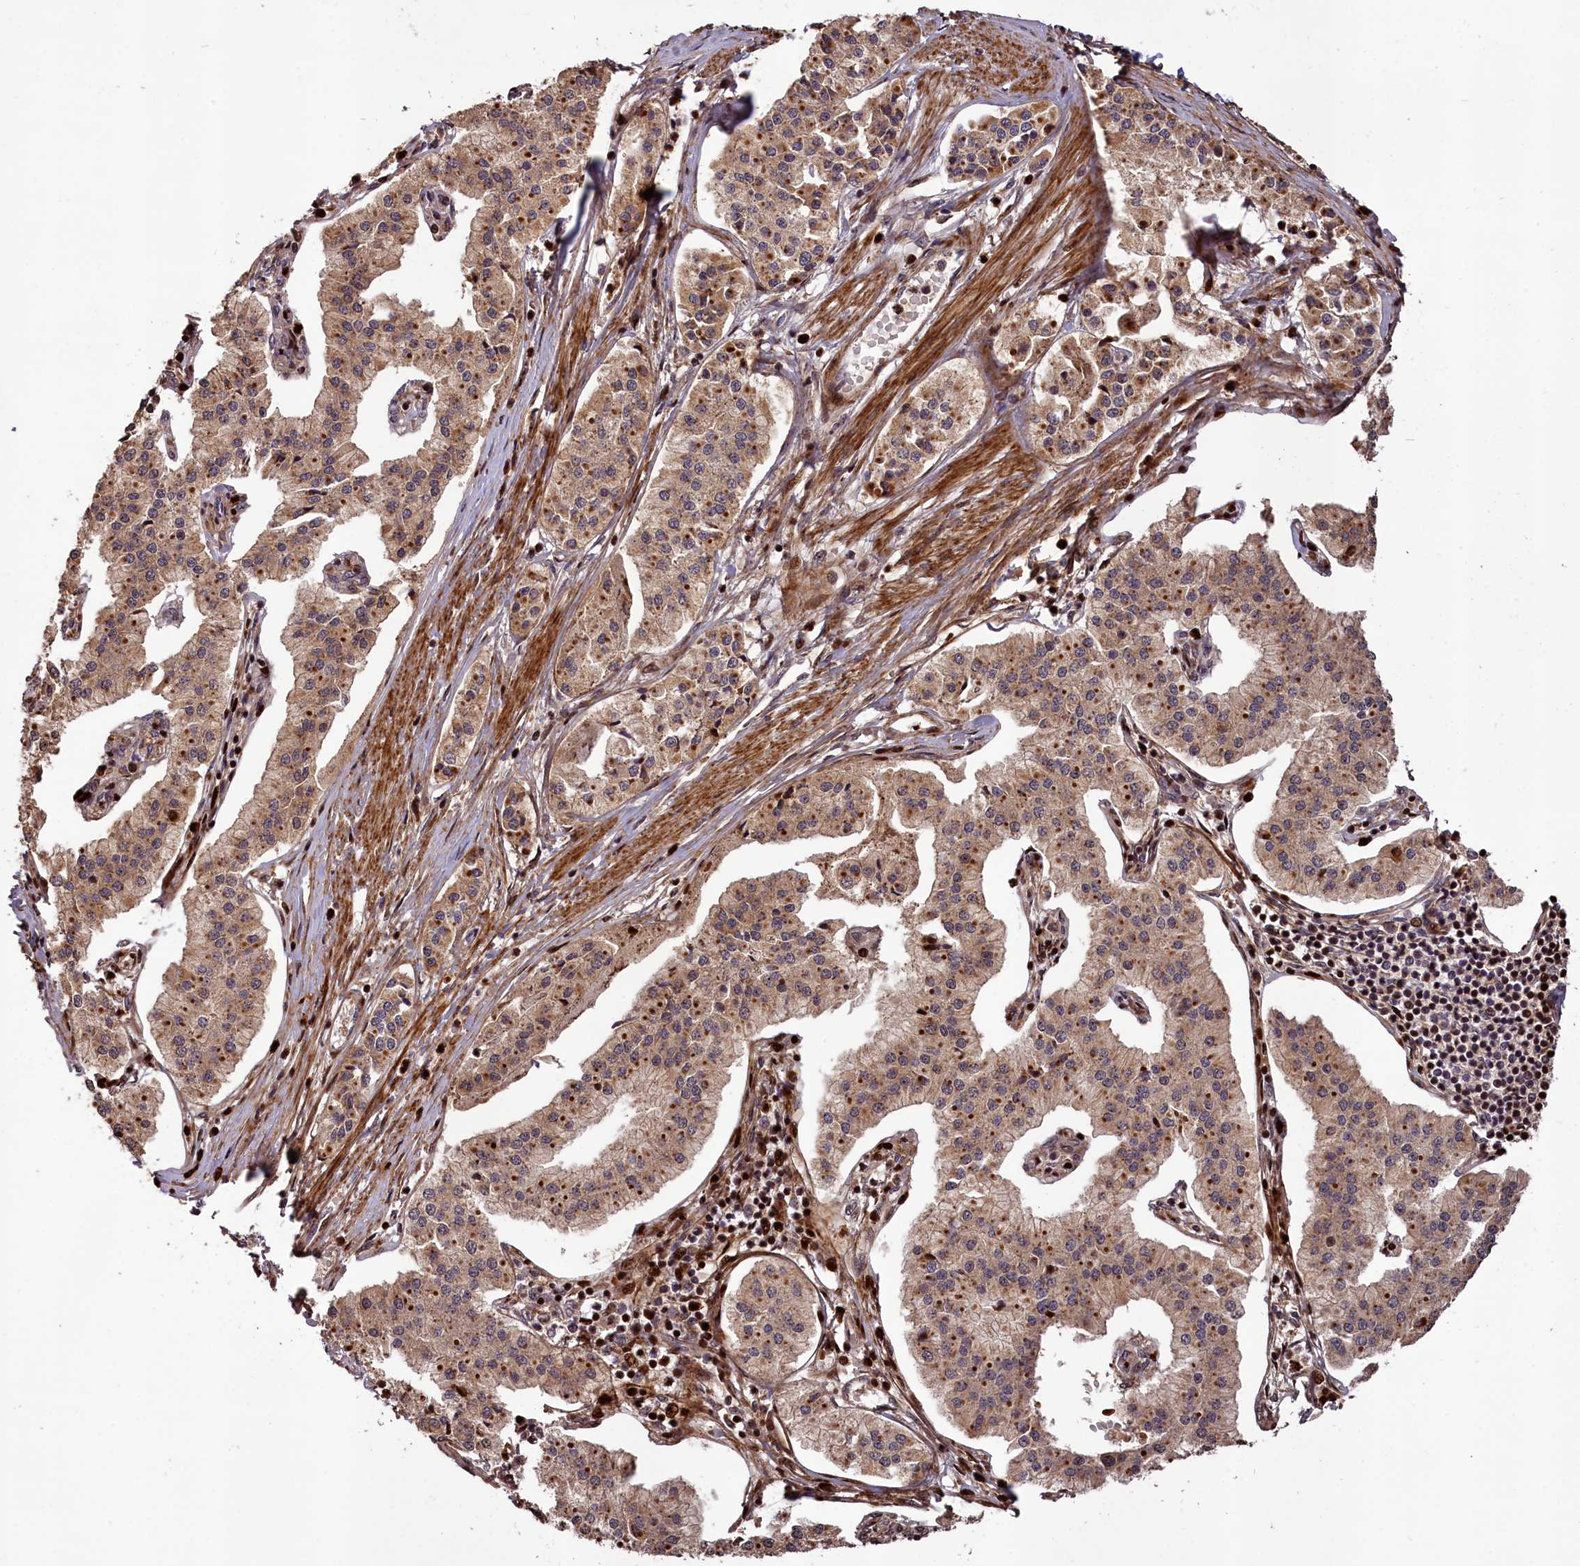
{"staining": {"intensity": "weak", "quantity": ">75%", "location": "cytoplasmic/membranous"}, "tissue": "pancreatic cancer", "cell_type": "Tumor cells", "image_type": "cancer", "snomed": [{"axis": "morphology", "description": "Adenocarcinoma, NOS"}, {"axis": "topography", "description": "Pancreas"}], "caption": "Immunohistochemistry image of pancreatic adenocarcinoma stained for a protein (brown), which demonstrates low levels of weak cytoplasmic/membranous positivity in approximately >75% of tumor cells.", "gene": "DNAJB9", "patient": {"sex": "female", "age": 50}}